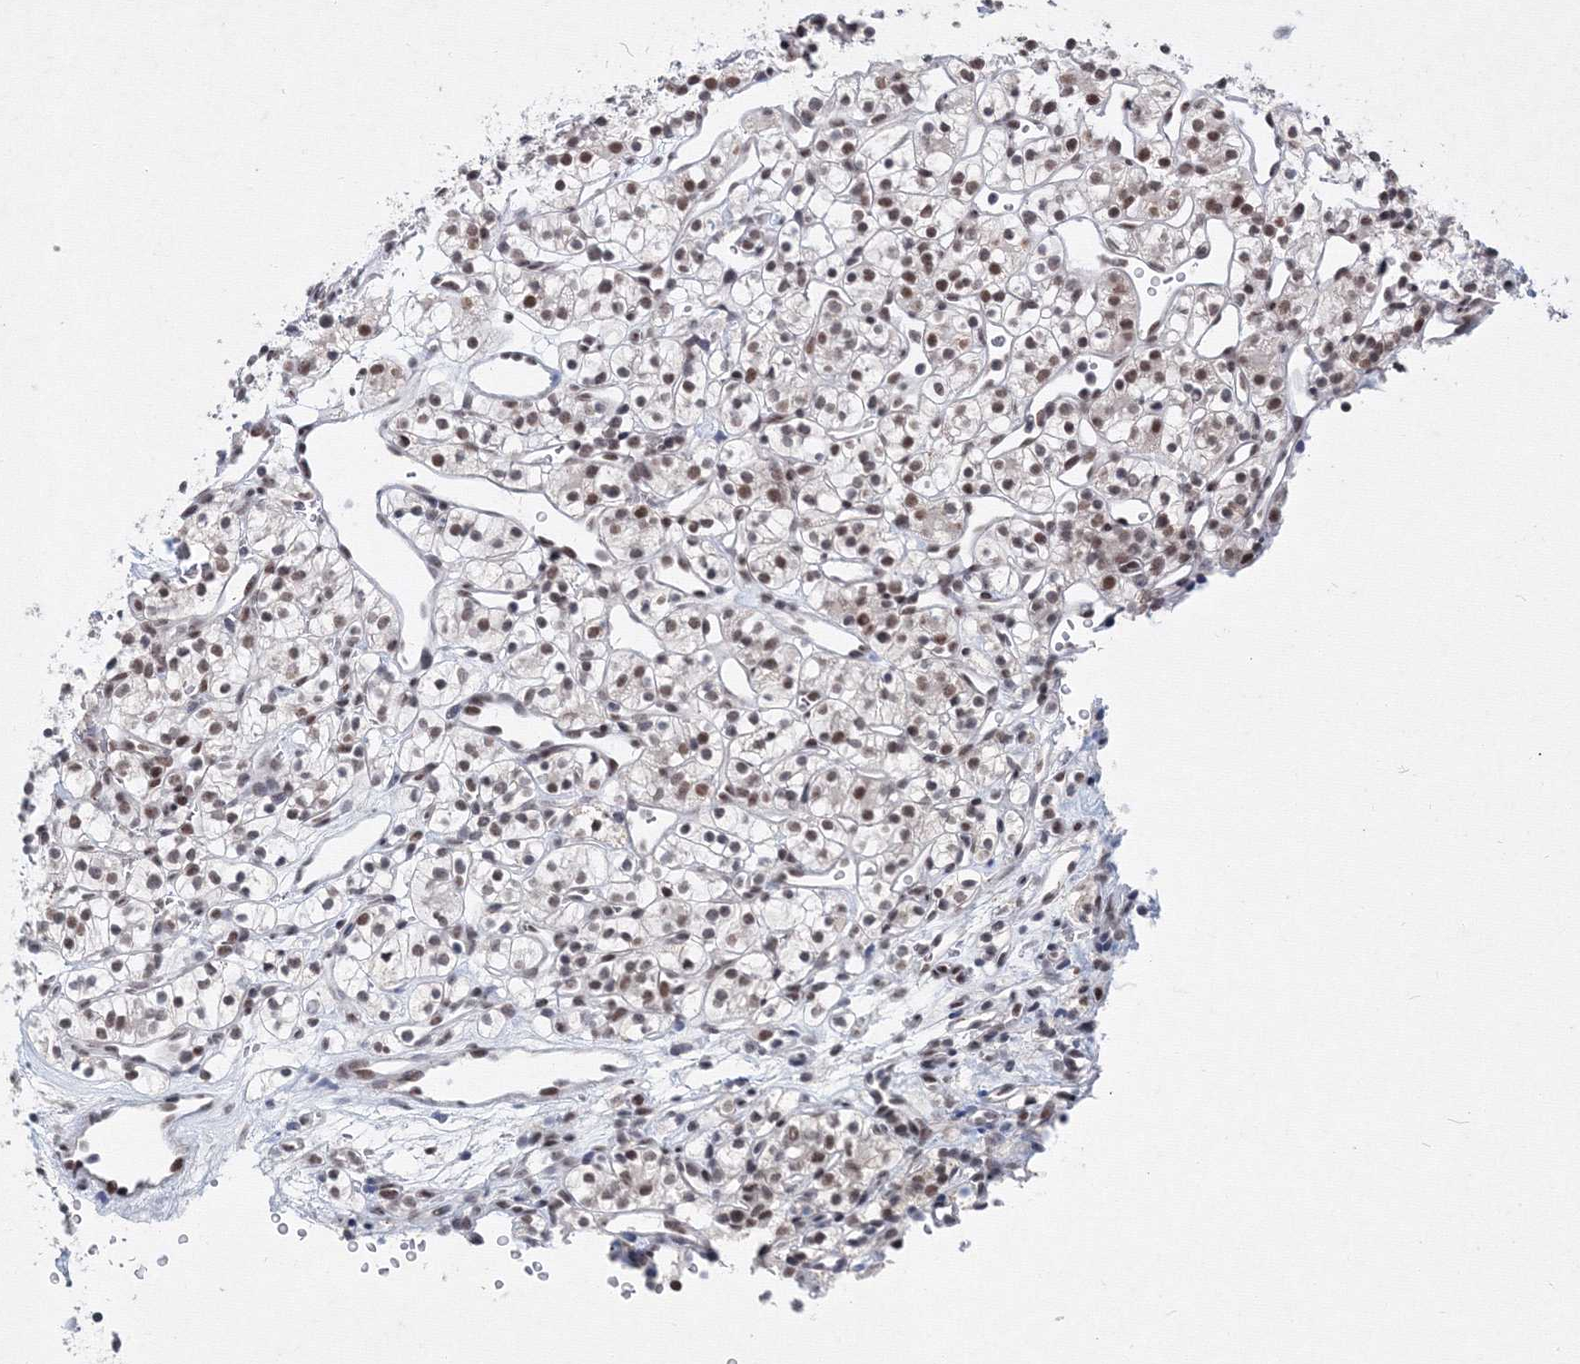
{"staining": {"intensity": "weak", "quantity": ">75%", "location": "nuclear"}, "tissue": "renal cancer", "cell_type": "Tumor cells", "image_type": "cancer", "snomed": [{"axis": "morphology", "description": "Adenocarcinoma, NOS"}, {"axis": "topography", "description": "Kidney"}], "caption": "Renal cancer stained with DAB (3,3'-diaminobenzidine) IHC reveals low levels of weak nuclear positivity in approximately >75% of tumor cells.", "gene": "SF3B6", "patient": {"sex": "female", "age": 57}}